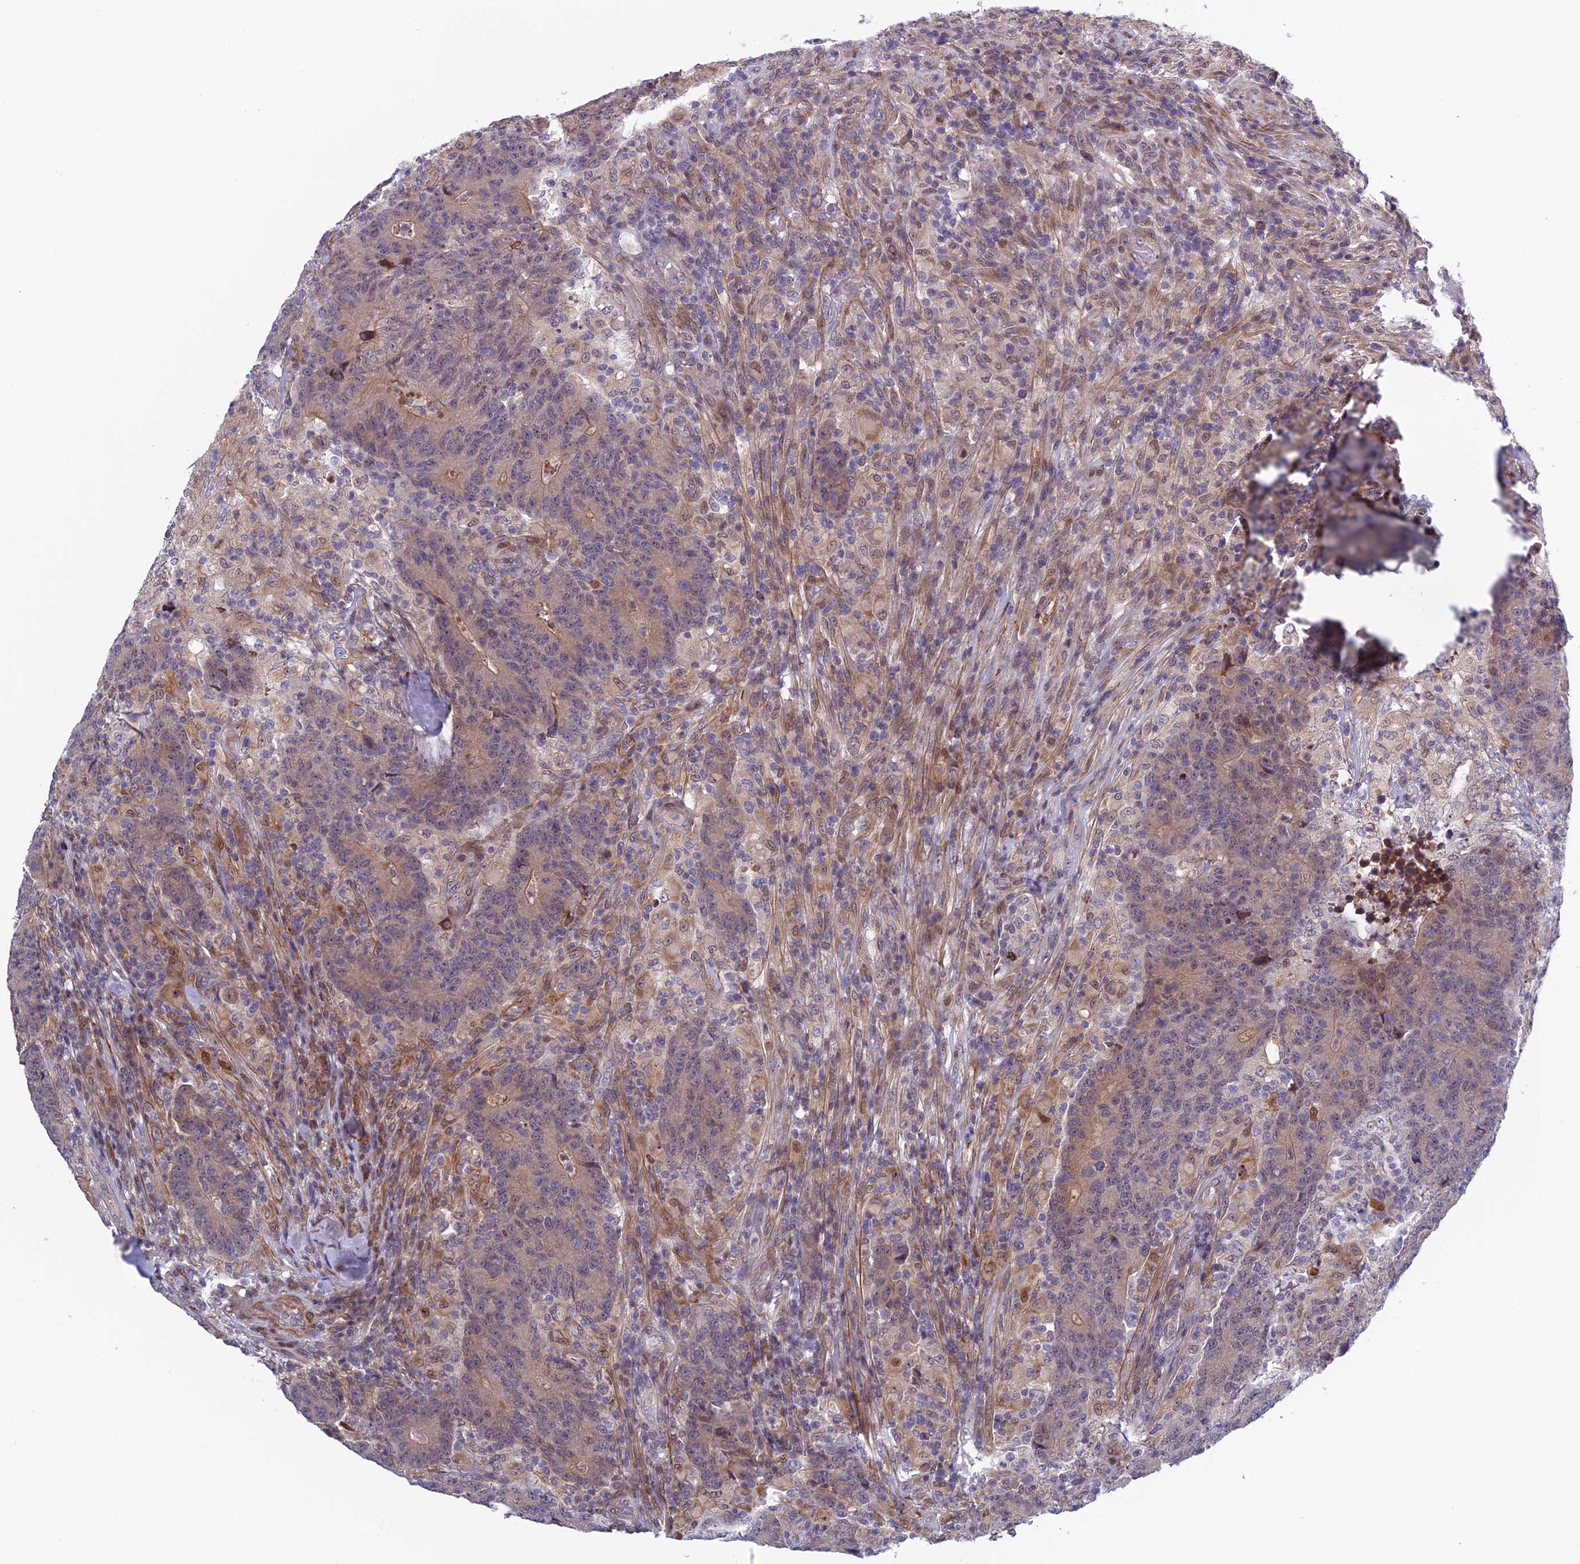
{"staining": {"intensity": "weak", "quantity": "25%-75%", "location": "cytoplasmic/membranous"}, "tissue": "colorectal cancer", "cell_type": "Tumor cells", "image_type": "cancer", "snomed": [{"axis": "morphology", "description": "Adenocarcinoma, NOS"}, {"axis": "topography", "description": "Colon"}], "caption": "A brown stain highlights weak cytoplasmic/membranous positivity of a protein in human colorectal cancer tumor cells.", "gene": "FADS1", "patient": {"sex": "female", "age": 75}}